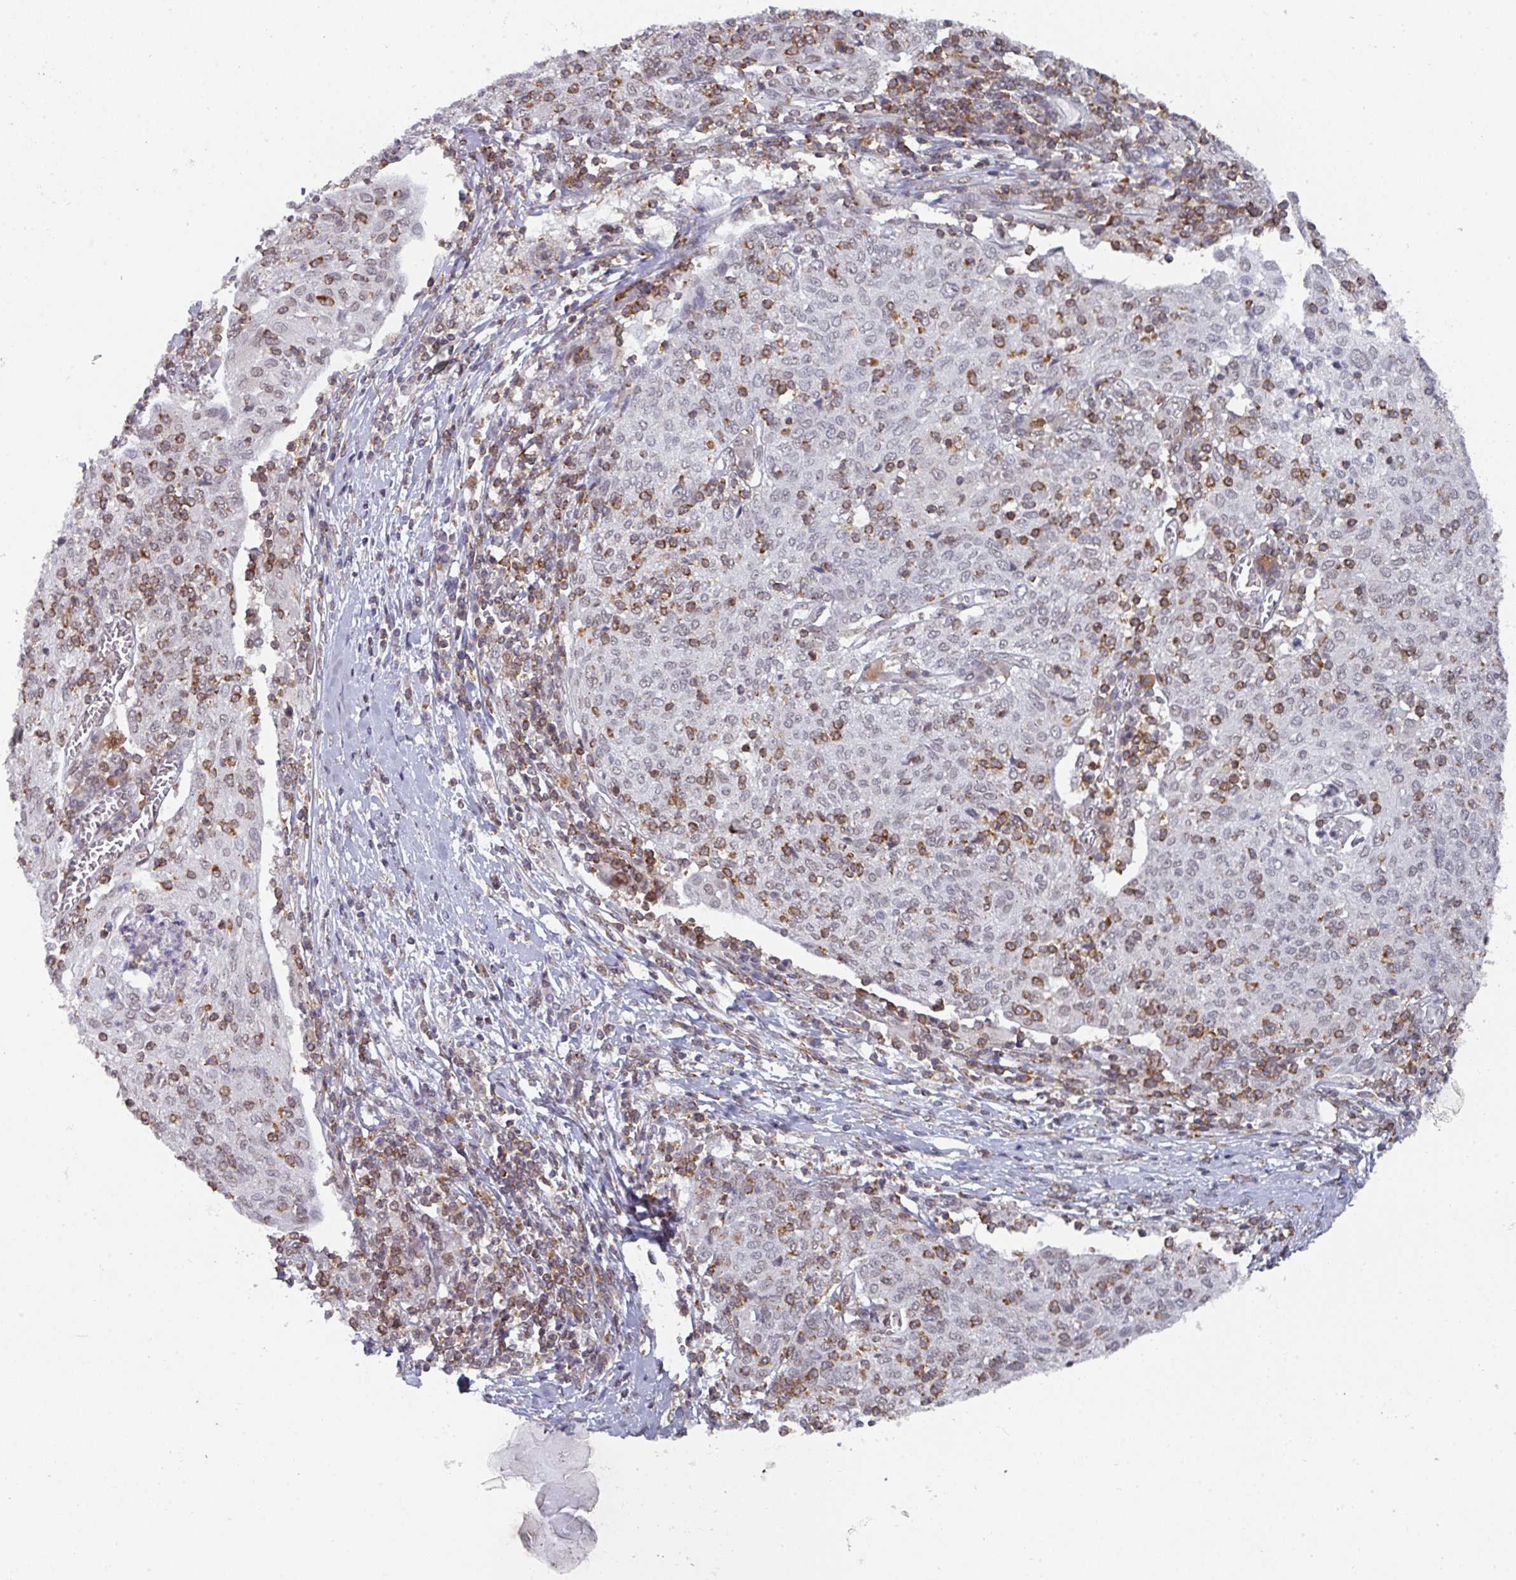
{"staining": {"intensity": "negative", "quantity": "none", "location": "none"}, "tissue": "cervical cancer", "cell_type": "Tumor cells", "image_type": "cancer", "snomed": [{"axis": "morphology", "description": "Squamous cell carcinoma, NOS"}, {"axis": "topography", "description": "Cervix"}], "caption": "Immunohistochemical staining of human cervical squamous cell carcinoma shows no significant positivity in tumor cells.", "gene": "RASAL3", "patient": {"sex": "female", "age": 52}}